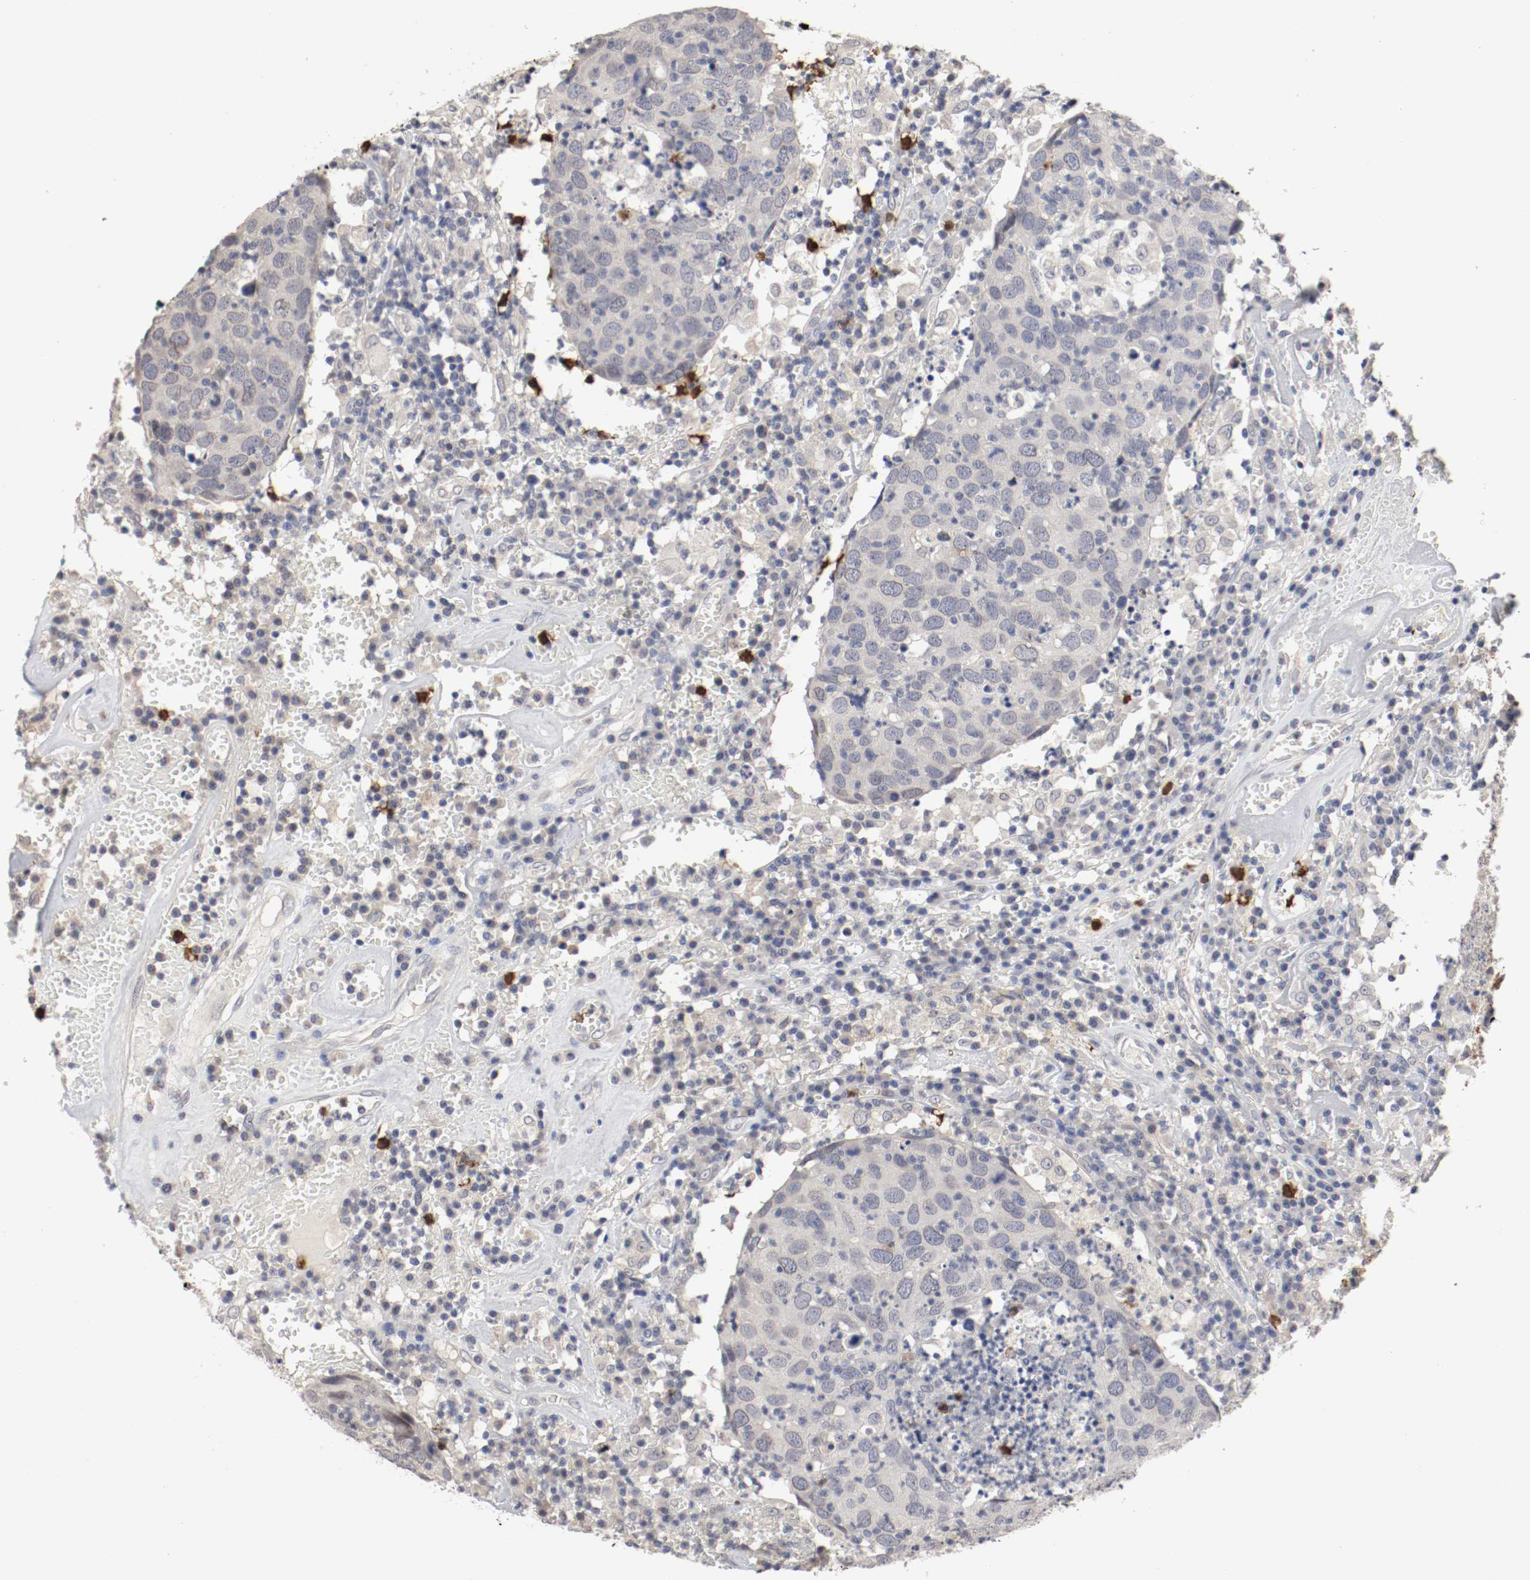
{"staining": {"intensity": "negative", "quantity": "none", "location": "none"}, "tissue": "head and neck cancer", "cell_type": "Tumor cells", "image_type": "cancer", "snomed": [{"axis": "morphology", "description": "Adenocarcinoma, NOS"}, {"axis": "topography", "description": "Salivary gland"}, {"axis": "topography", "description": "Head-Neck"}], "caption": "High magnification brightfield microscopy of head and neck adenocarcinoma stained with DAB (3,3'-diaminobenzidine) (brown) and counterstained with hematoxylin (blue): tumor cells show no significant expression.", "gene": "CEBPE", "patient": {"sex": "female", "age": 65}}